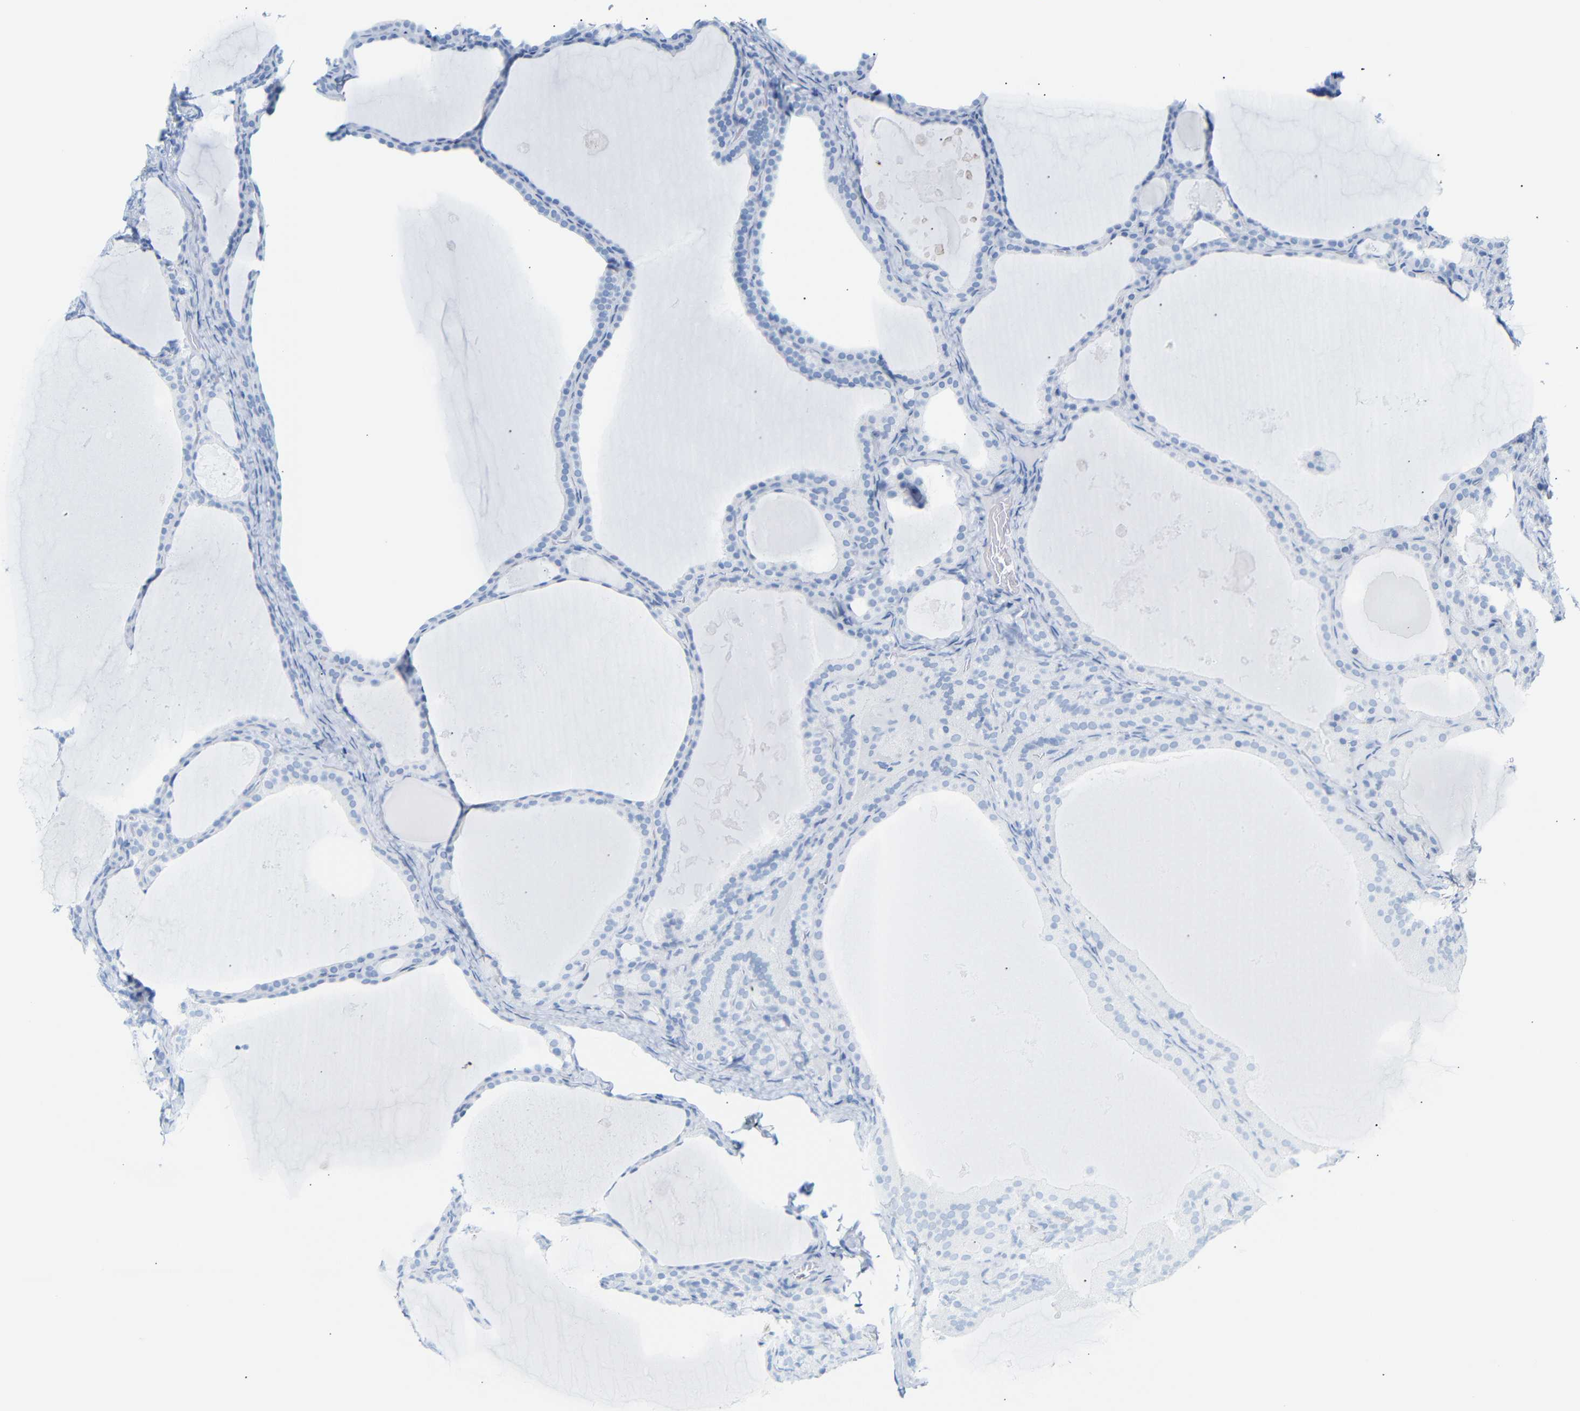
{"staining": {"intensity": "negative", "quantity": "none", "location": "none"}, "tissue": "thyroid cancer", "cell_type": "Tumor cells", "image_type": "cancer", "snomed": [{"axis": "morphology", "description": "Papillary adenocarcinoma, NOS"}, {"axis": "topography", "description": "Thyroid gland"}], "caption": "Thyroid cancer (papillary adenocarcinoma) was stained to show a protein in brown. There is no significant staining in tumor cells.", "gene": "DYNAP", "patient": {"sex": "female", "age": 42}}